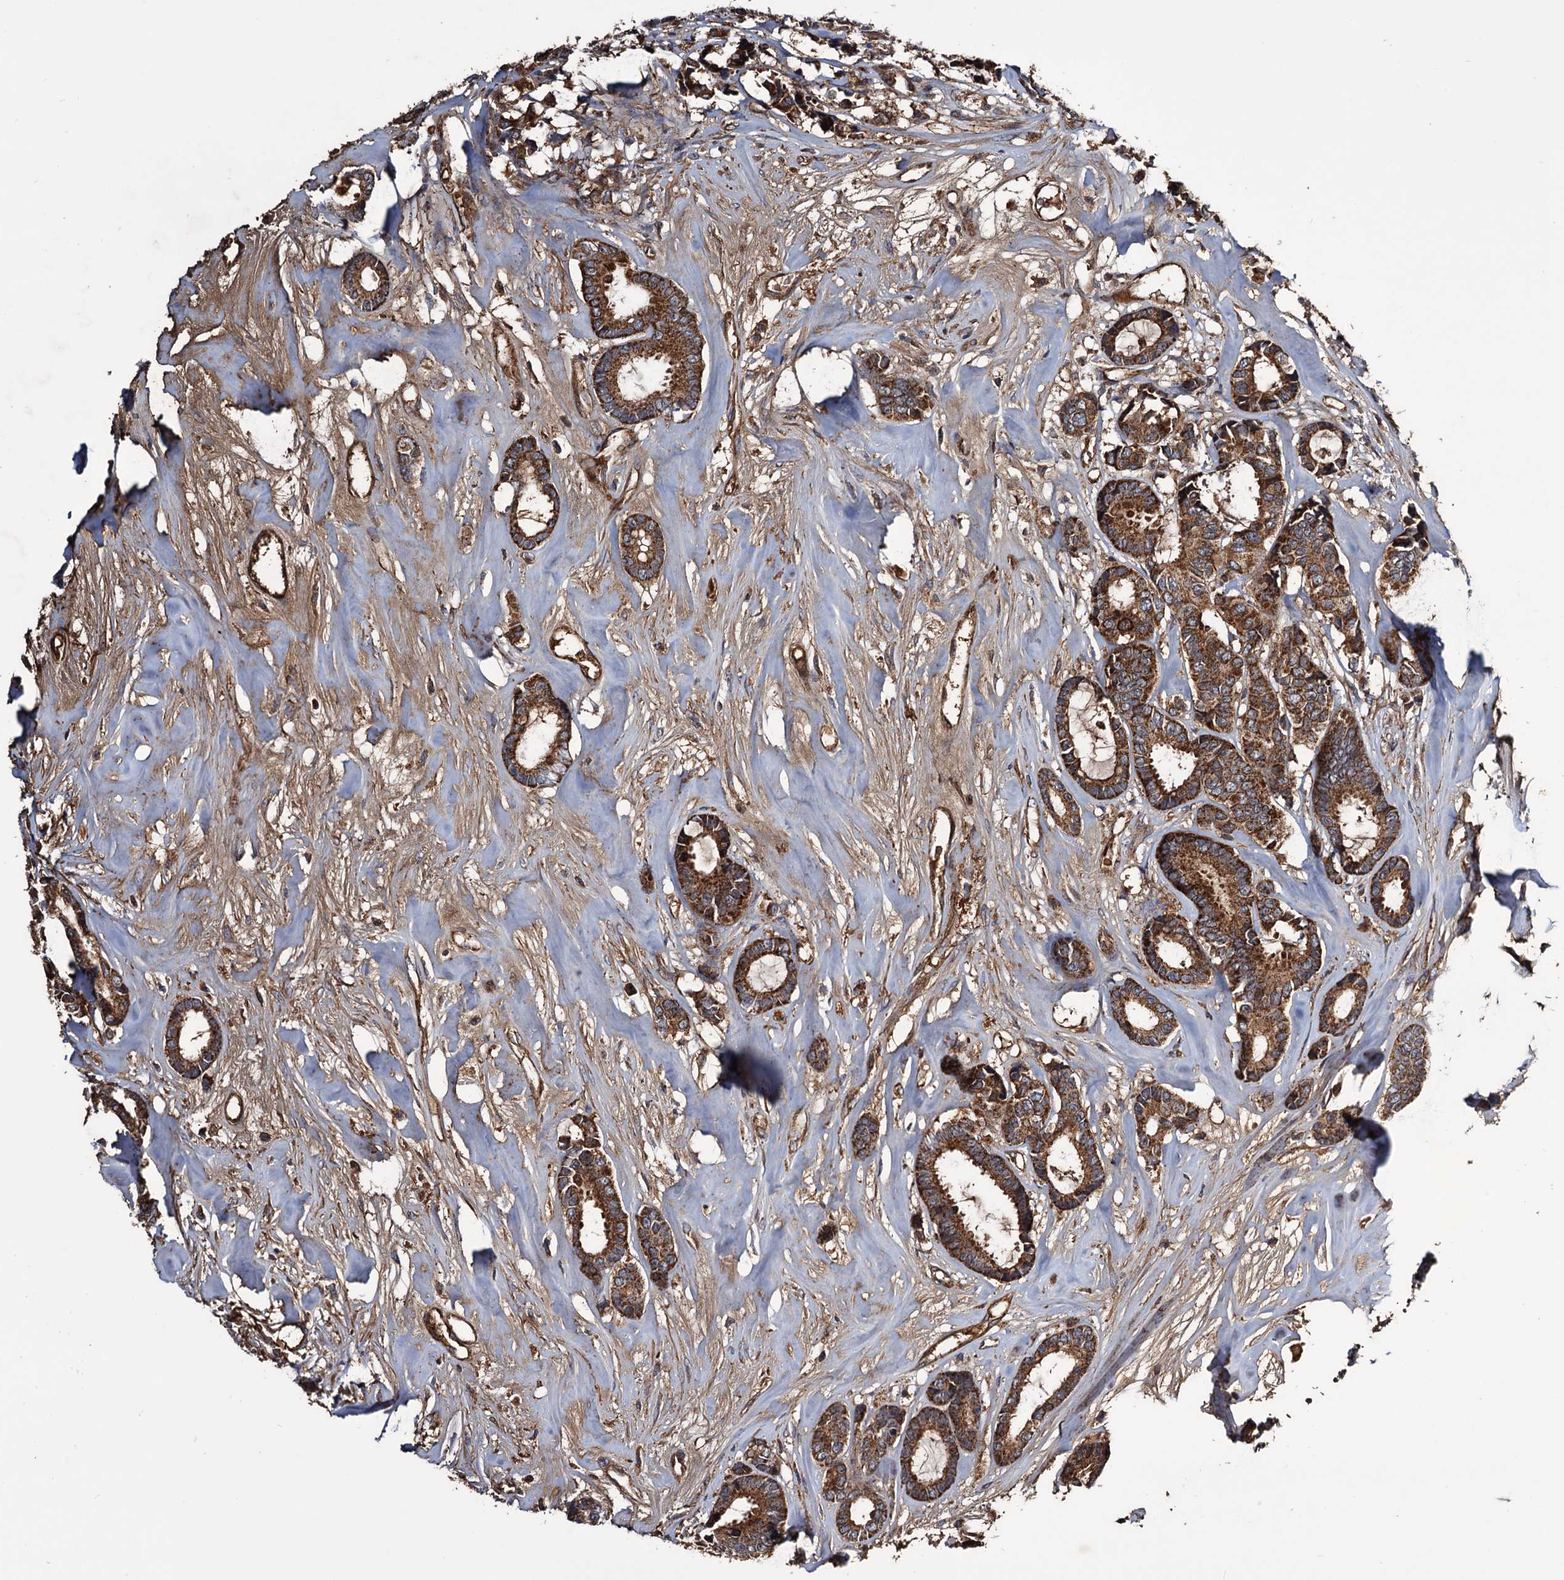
{"staining": {"intensity": "strong", "quantity": ">75%", "location": "cytoplasmic/membranous"}, "tissue": "breast cancer", "cell_type": "Tumor cells", "image_type": "cancer", "snomed": [{"axis": "morphology", "description": "Duct carcinoma"}, {"axis": "topography", "description": "Breast"}], "caption": "DAB immunohistochemical staining of human breast cancer exhibits strong cytoplasmic/membranous protein expression in approximately >75% of tumor cells.", "gene": "MRPL42", "patient": {"sex": "female", "age": 87}}